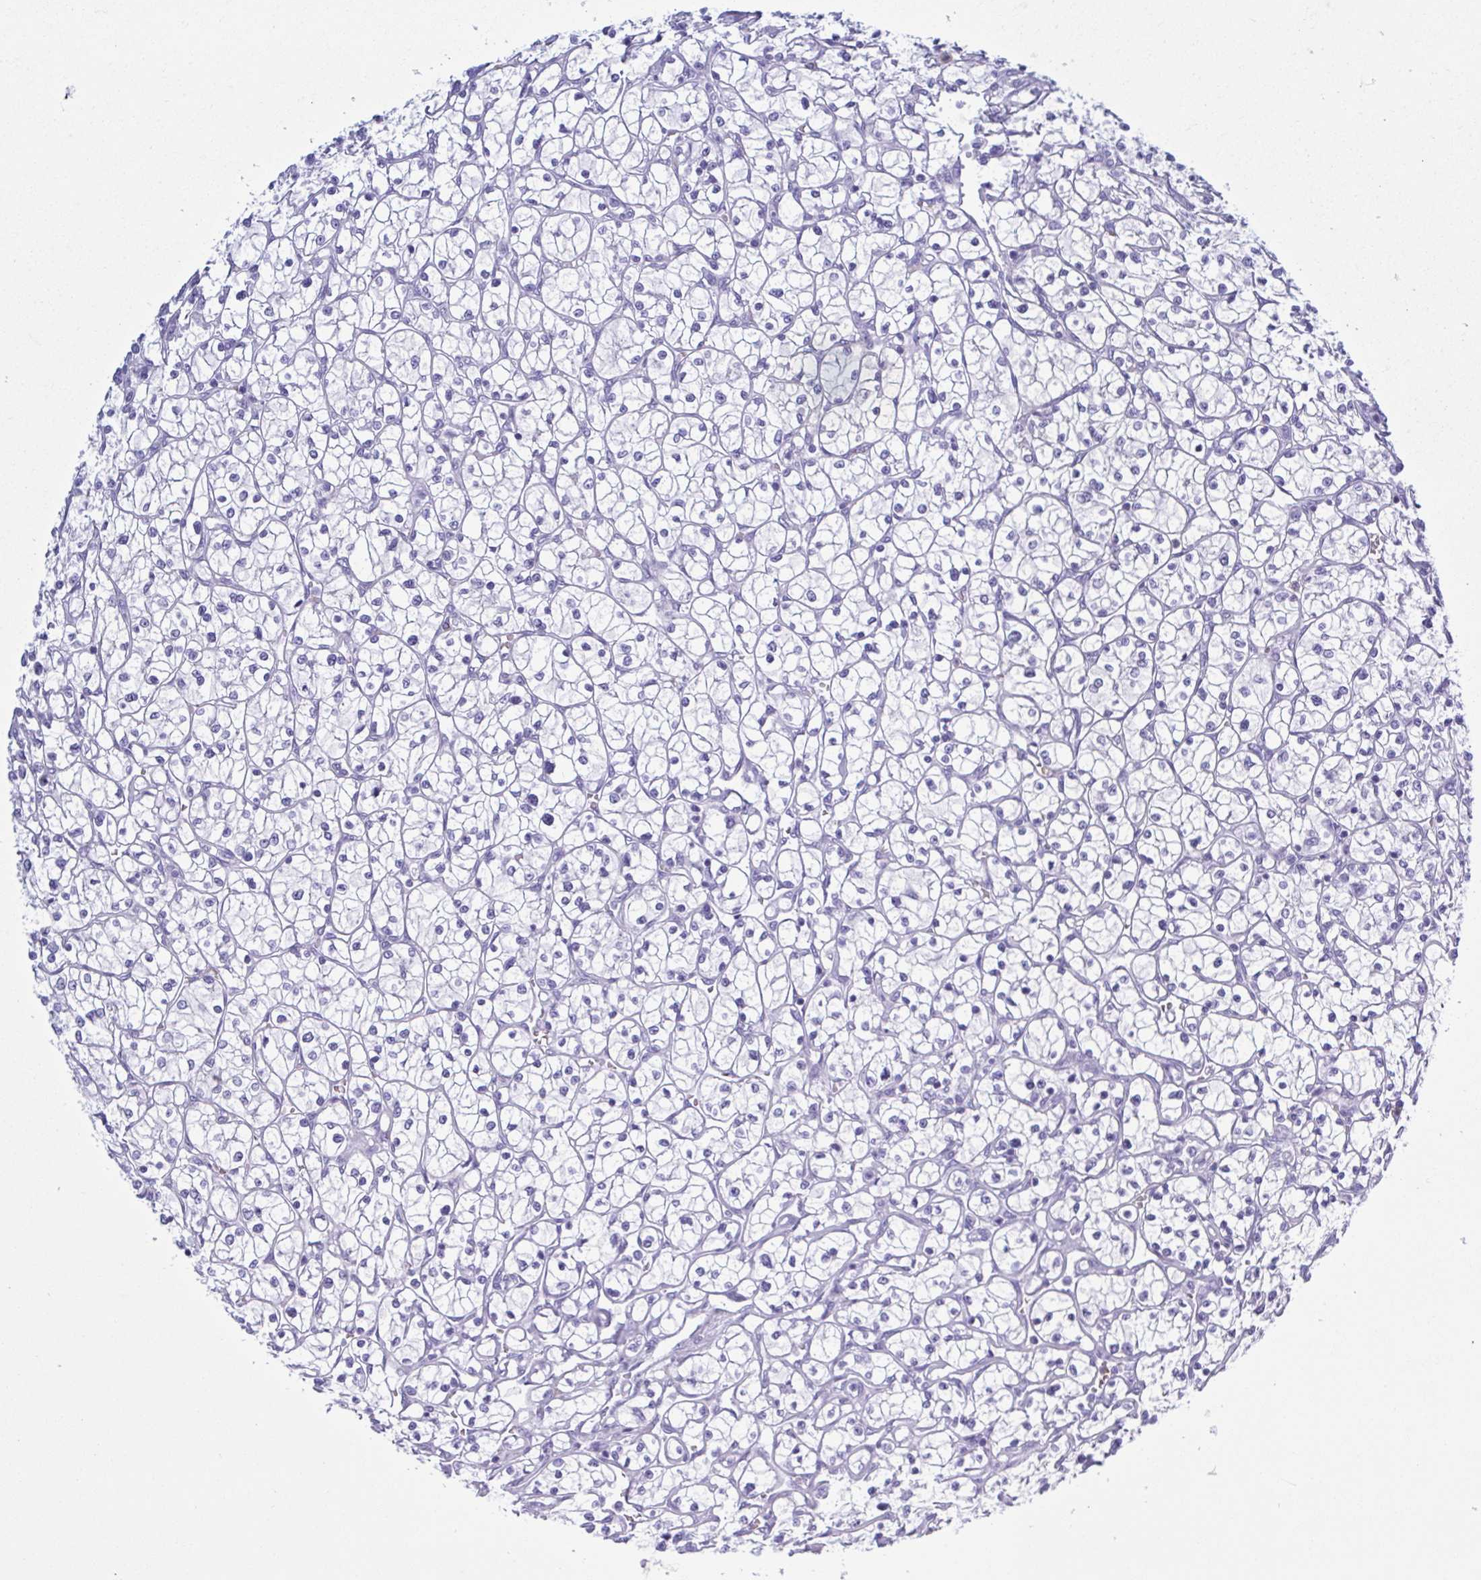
{"staining": {"intensity": "negative", "quantity": "none", "location": "none"}, "tissue": "renal cancer", "cell_type": "Tumor cells", "image_type": "cancer", "snomed": [{"axis": "morphology", "description": "Adenocarcinoma, NOS"}, {"axis": "topography", "description": "Kidney"}], "caption": "Human renal cancer (adenocarcinoma) stained for a protein using immunohistochemistry shows no positivity in tumor cells.", "gene": "LTF", "patient": {"sex": "female", "age": 64}}